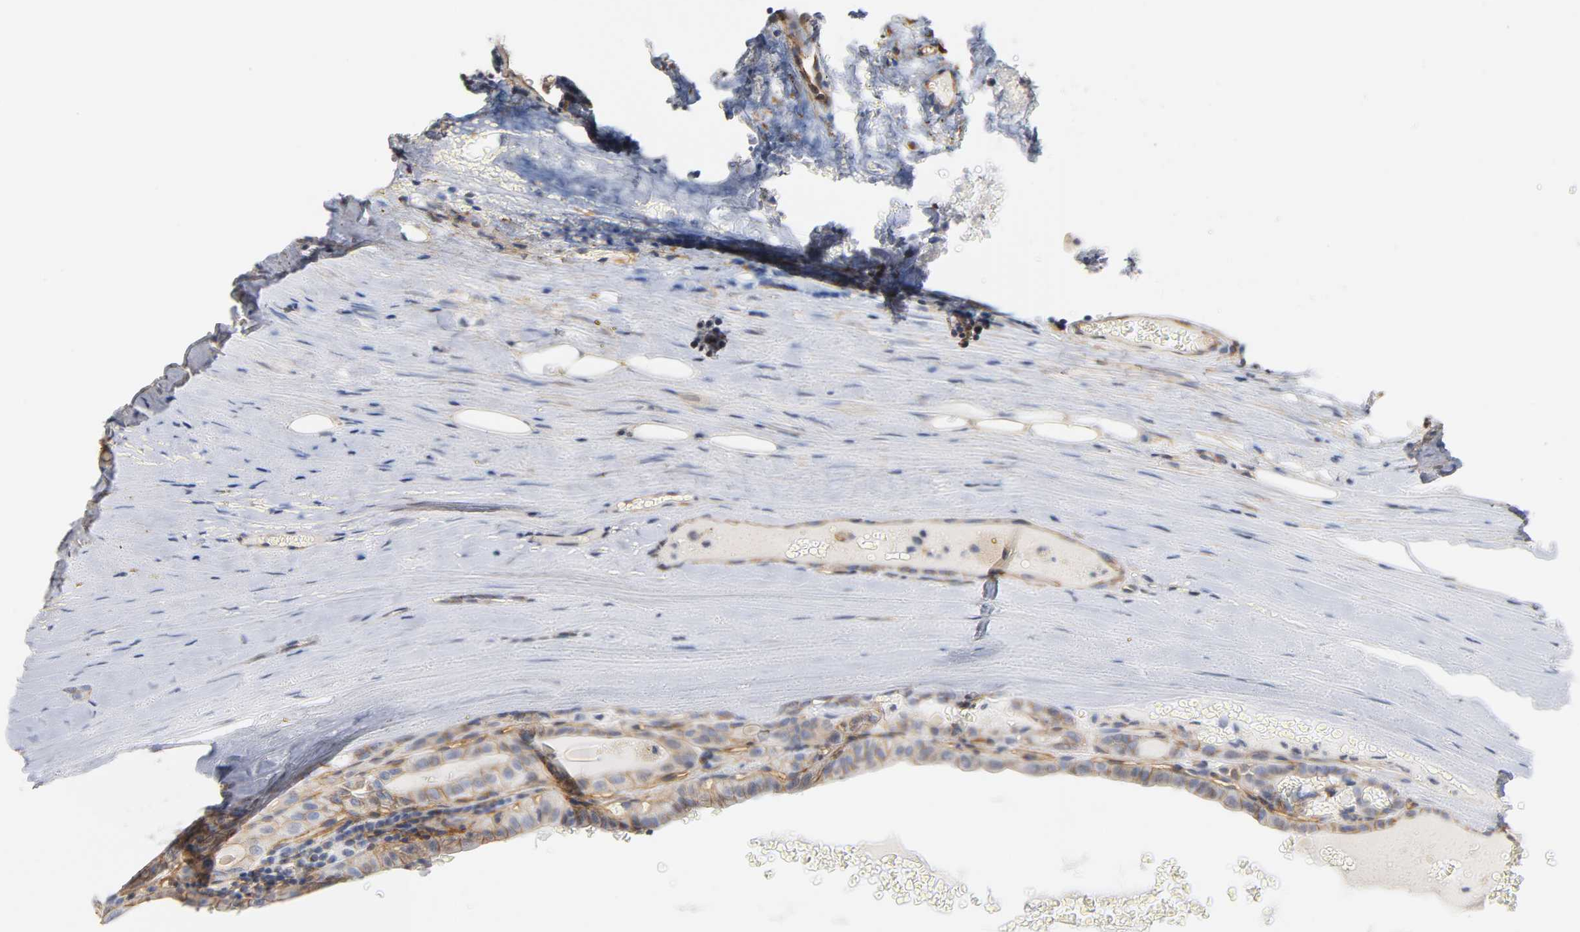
{"staining": {"intensity": "moderate", "quantity": ">75%", "location": "cytoplasmic/membranous"}, "tissue": "thyroid cancer", "cell_type": "Tumor cells", "image_type": "cancer", "snomed": [{"axis": "morphology", "description": "Papillary adenocarcinoma, NOS"}, {"axis": "topography", "description": "Thyroid gland"}], "caption": "Protein expression analysis of thyroid cancer exhibits moderate cytoplasmic/membranous expression in approximately >75% of tumor cells.", "gene": "SPTAN1", "patient": {"sex": "male", "age": 77}}